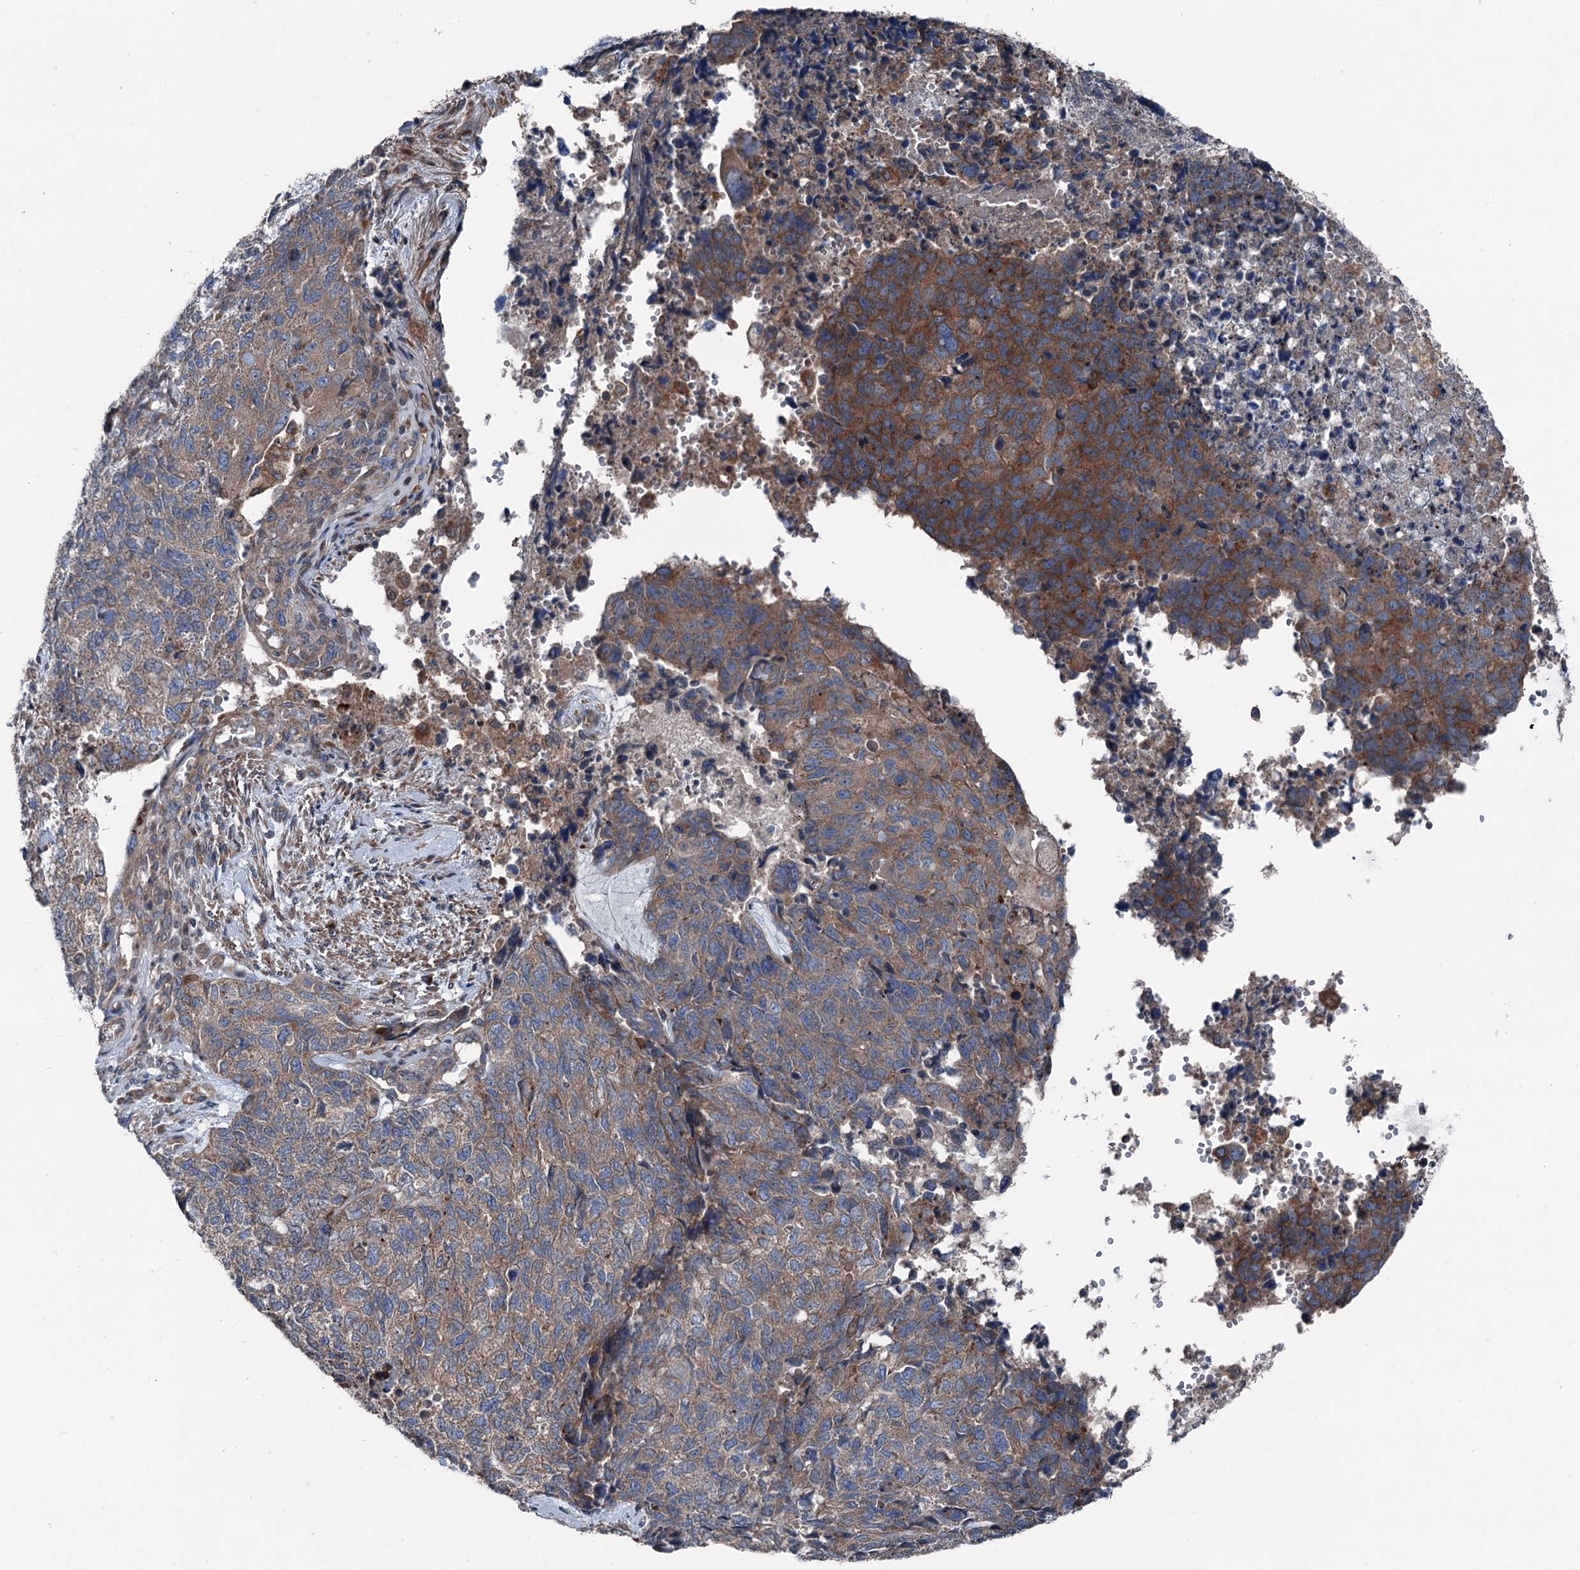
{"staining": {"intensity": "moderate", "quantity": ">75%", "location": "cytoplasmic/membranous"}, "tissue": "cervical cancer", "cell_type": "Tumor cells", "image_type": "cancer", "snomed": [{"axis": "morphology", "description": "Squamous cell carcinoma, NOS"}, {"axis": "topography", "description": "Cervix"}], "caption": "Protein staining displays moderate cytoplasmic/membranous staining in about >75% of tumor cells in cervical cancer.", "gene": "RUFY1", "patient": {"sex": "female", "age": 63}}